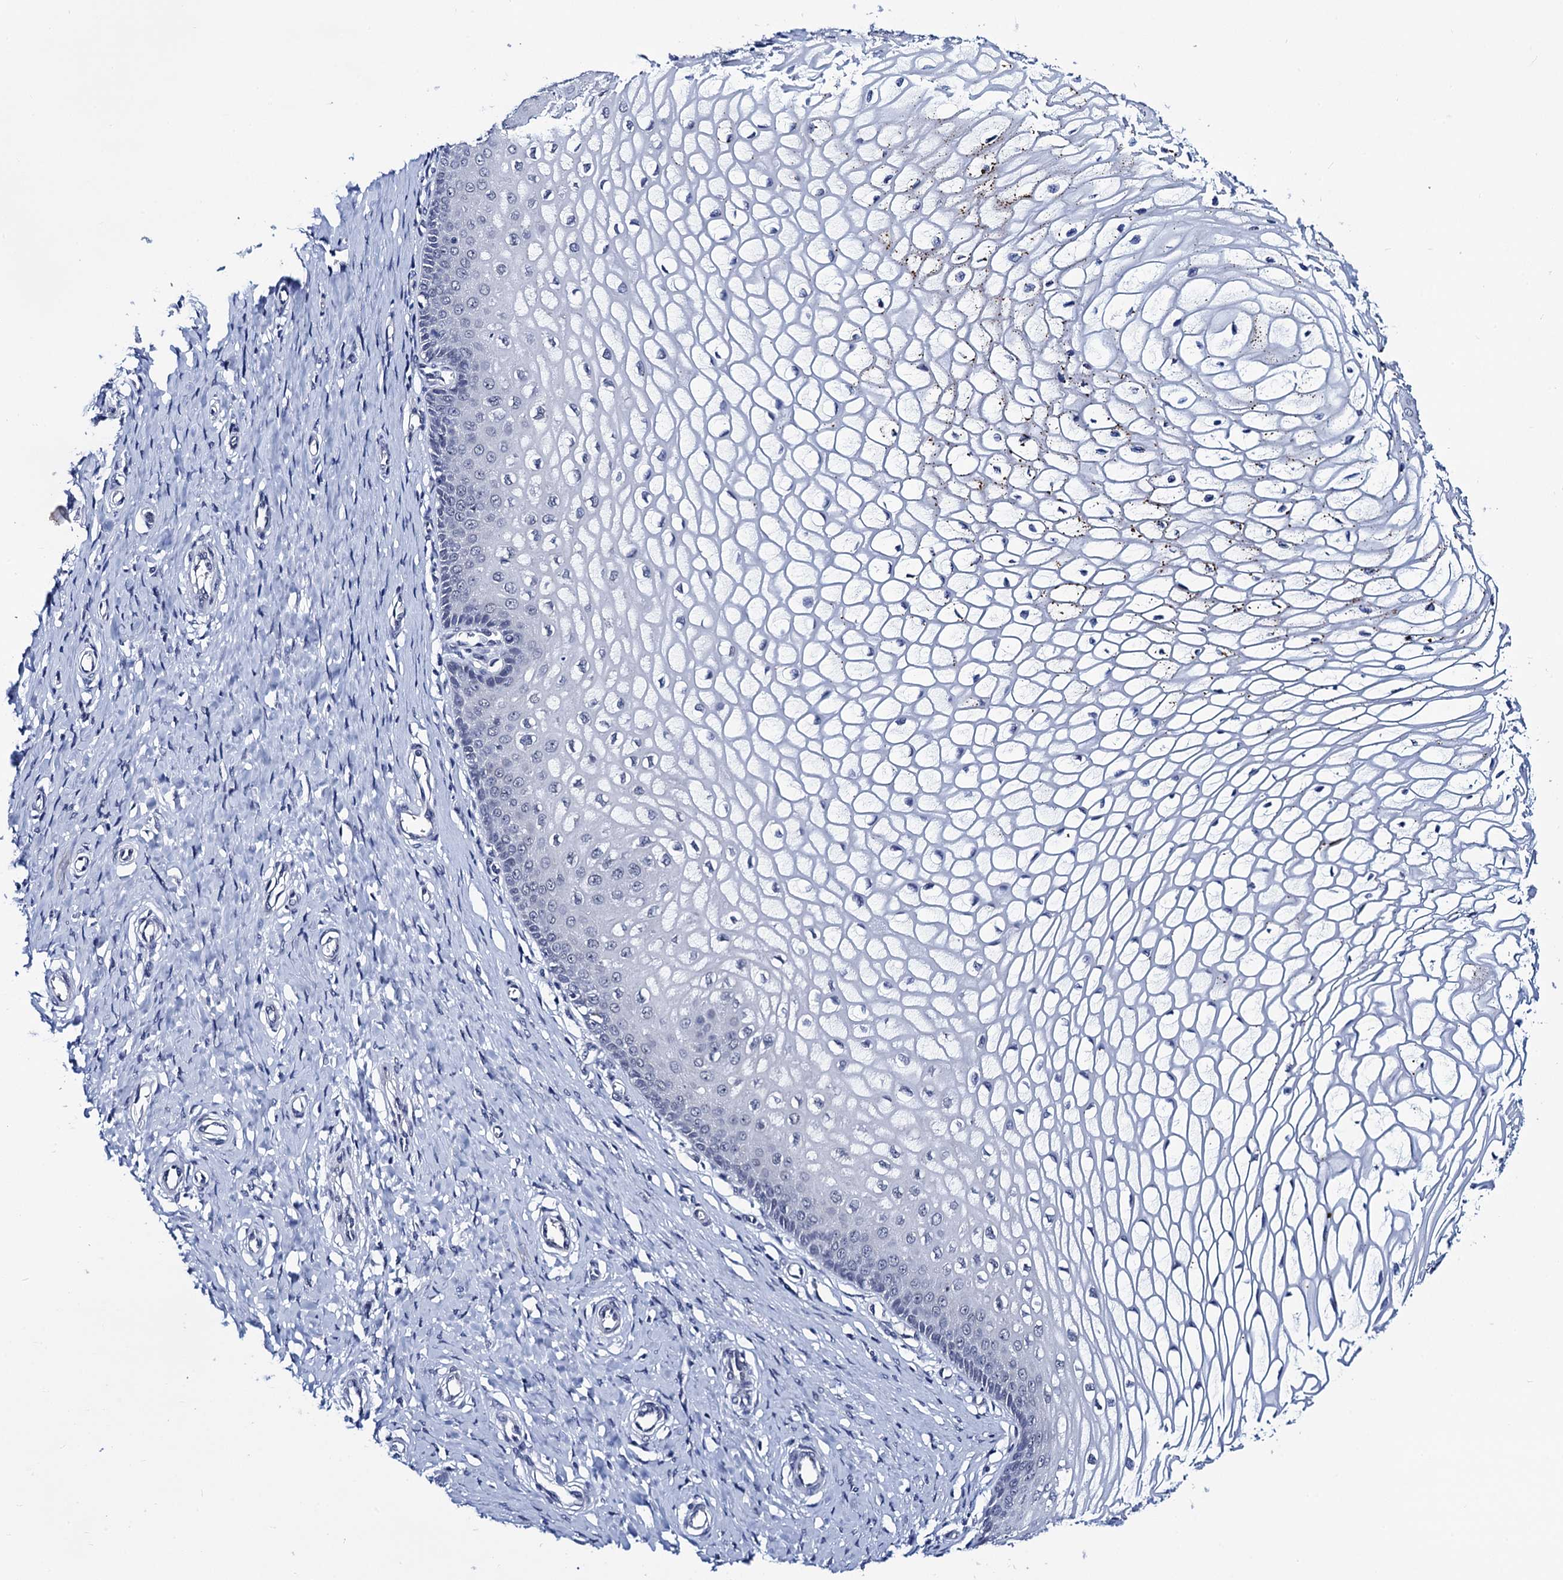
{"staining": {"intensity": "weak", "quantity": "<25%", "location": "nuclear"}, "tissue": "cervix", "cell_type": "Glandular cells", "image_type": "normal", "snomed": [{"axis": "morphology", "description": "Normal tissue, NOS"}, {"axis": "topography", "description": "Cervix"}], "caption": "Immunohistochemistry (IHC) micrograph of benign cervix stained for a protein (brown), which exhibits no positivity in glandular cells.", "gene": "C16orf87", "patient": {"sex": "female", "age": 55}}